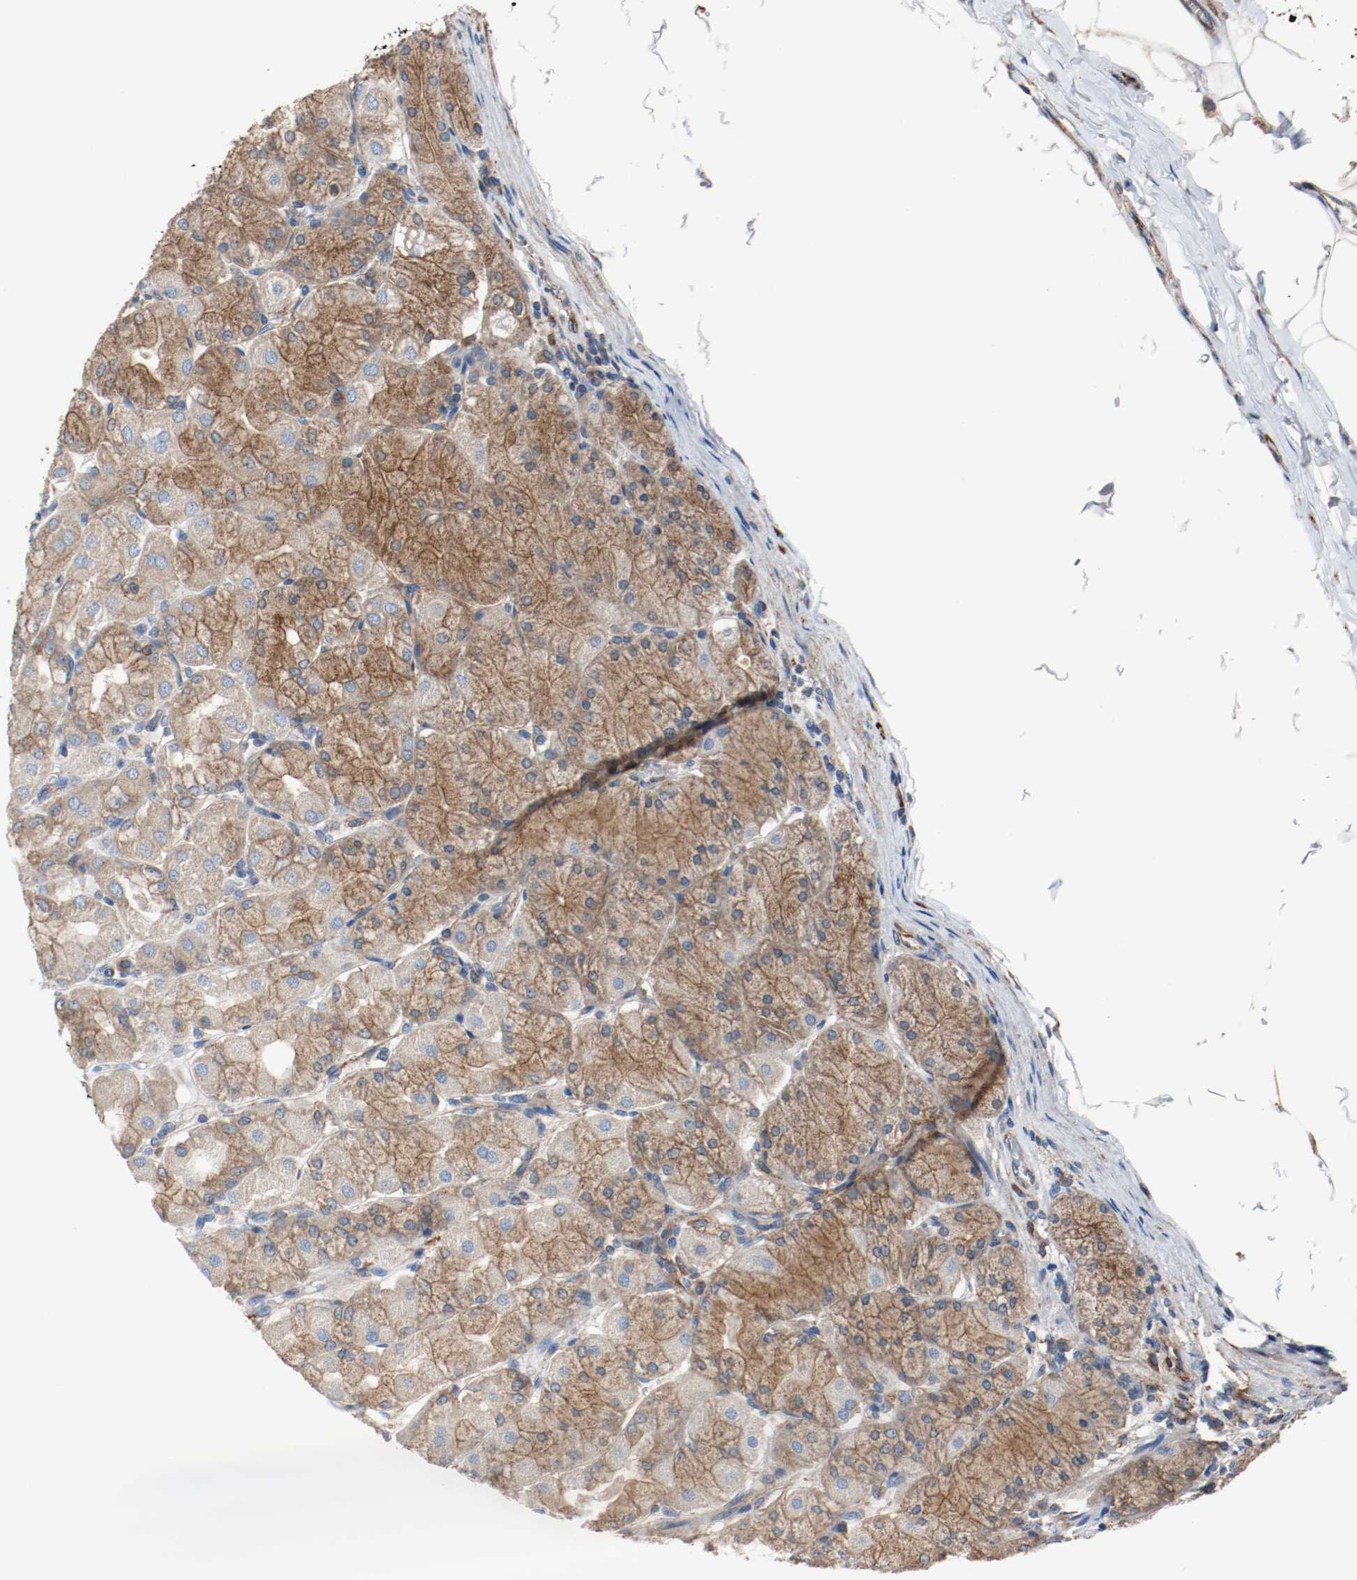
{"staining": {"intensity": "strong", "quantity": ">75%", "location": "cytoplasmic/membranous"}, "tissue": "stomach", "cell_type": "Glandular cells", "image_type": "normal", "snomed": [{"axis": "morphology", "description": "Normal tissue, NOS"}, {"axis": "topography", "description": "Stomach, upper"}], "caption": "Stomach stained with DAB immunohistochemistry displays high levels of strong cytoplasmic/membranous positivity in about >75% of glandular cells.", "gene": "TUBA3D", "patient": {"sex": "female", "age": 56}}